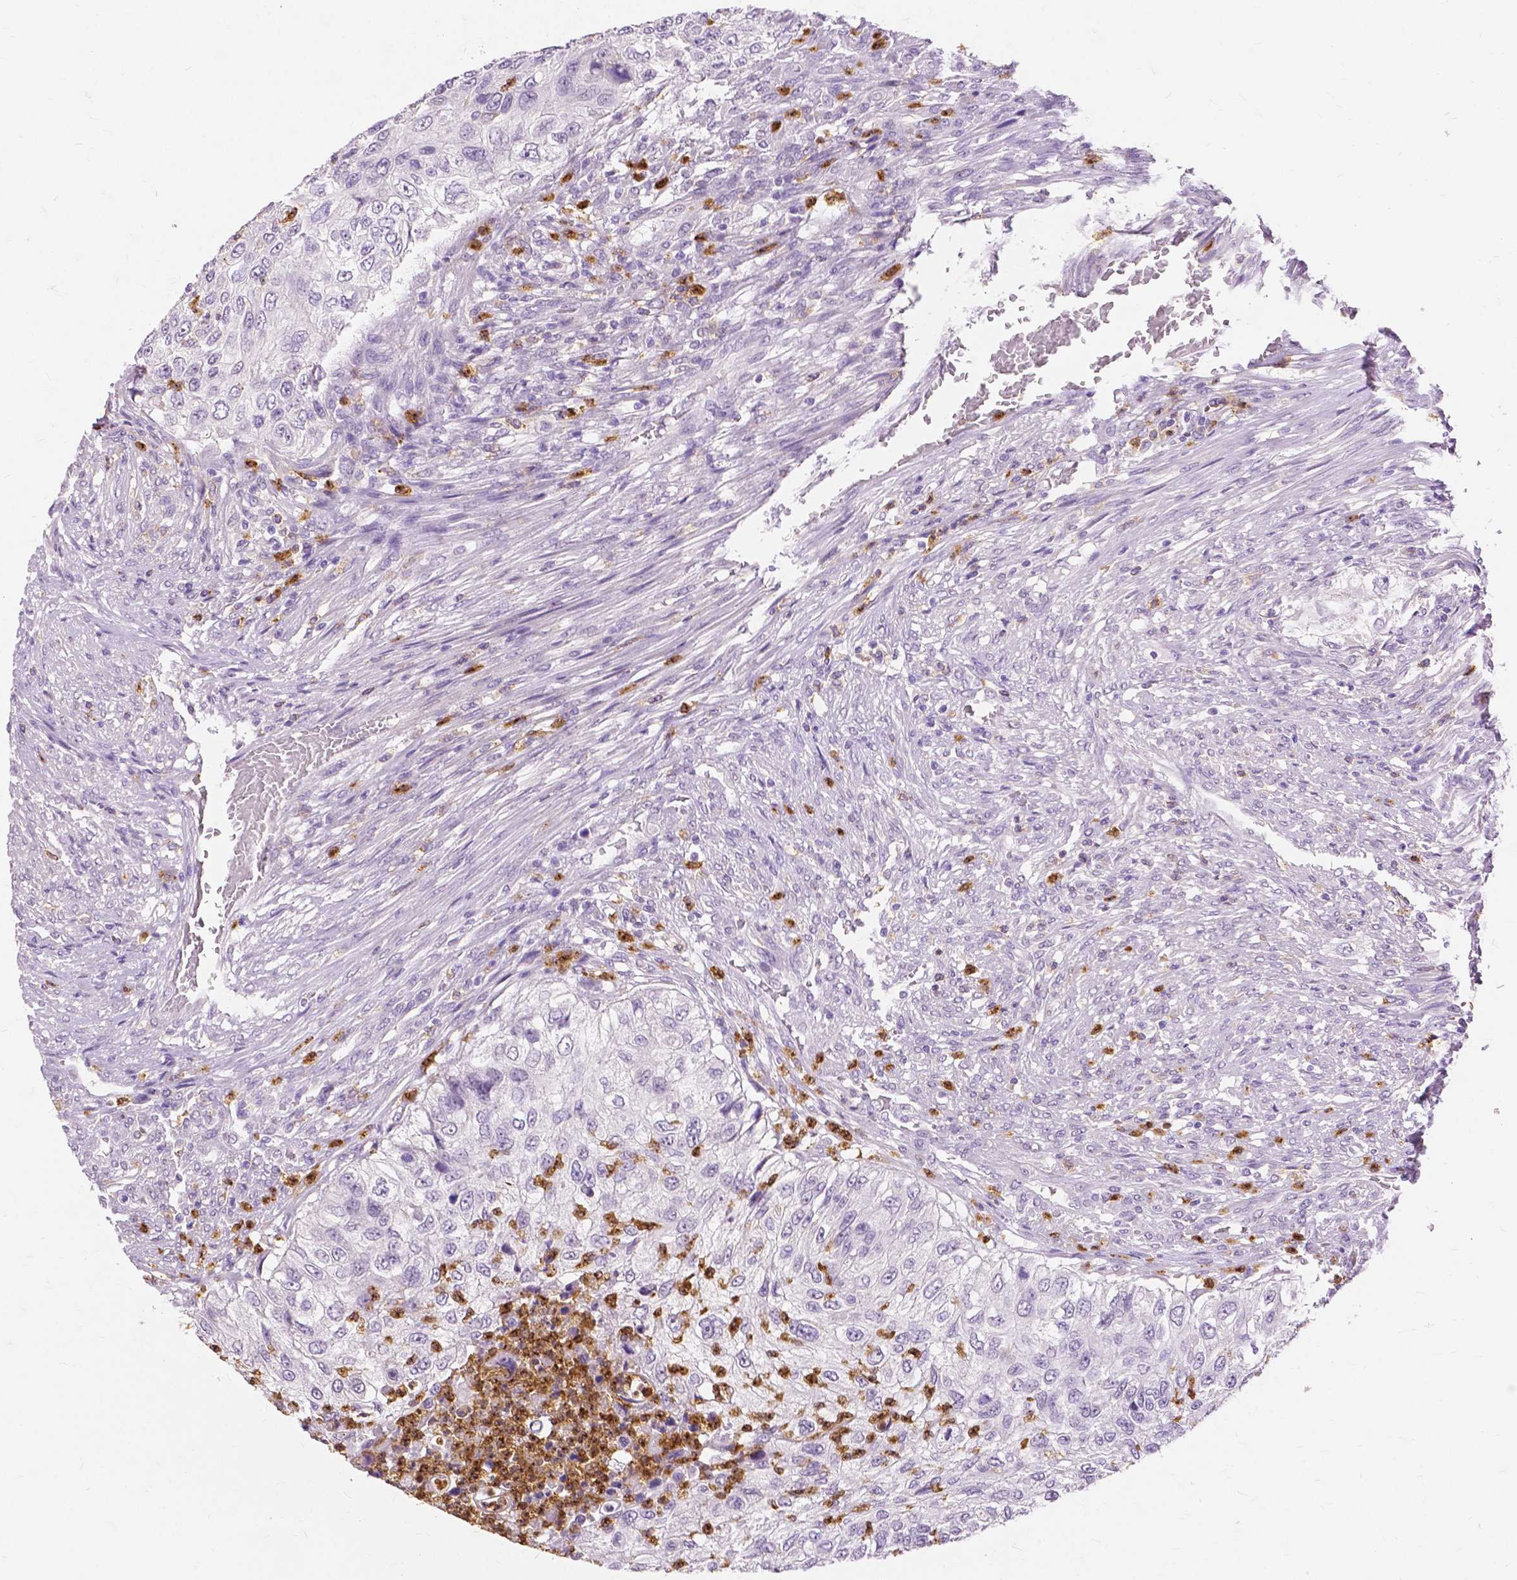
{"staining": {"intensity": "negative", "quantity": "none", "location": "none"}, "tissue": "urothelial cancer", "cell_type": "Tumor cells", "image_type": "cancer", "snomed": [{"axis": "morphology", "description": "Urothelial carcinoma, High grade"}, {"axis": "topography", "description": "Urinary bladder"}], "caption": "A micrograph of urothelial carcinoma (high-grade) stained for a protein shows no brown staining in tumor cells. The staining is performed using DAB brown chromogen with nuclei counter-stained in using hematoxylin.", "gene": "CXCR2", "patient": {"sex": "female", "age": 60}}